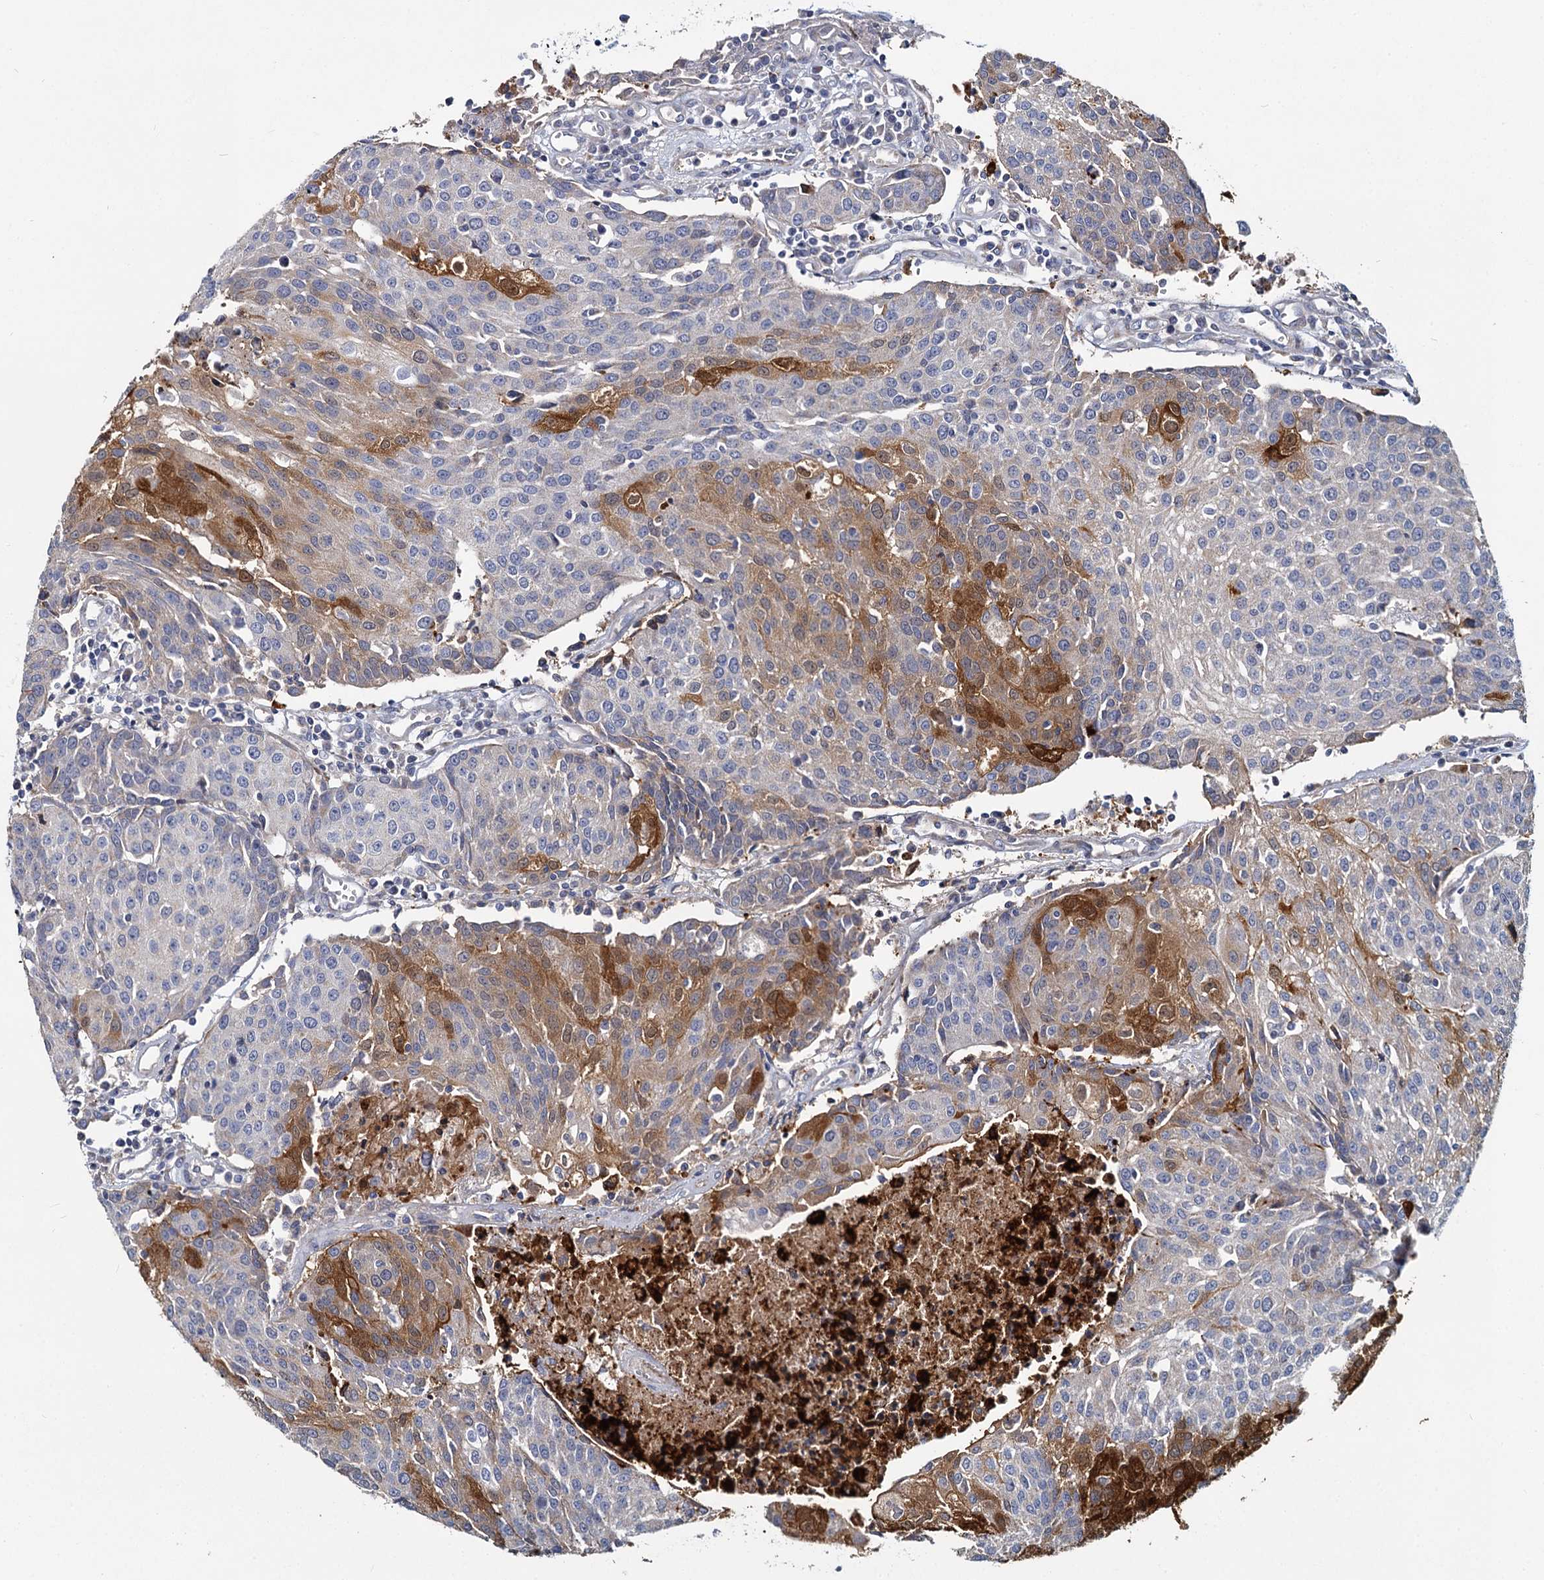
{"staining": {"intensity": "moderate", "quantity": "<25%", "location": "cytoplasmic/membranous"}, "tissue": "urothelial cancer", "cell_type": "Tumor cells", "image_type": "cancer", "snomed": [{"axis": "morphology", "description": "Urothelial carcinoma, High grade"}, {"axis": "topography", "description": "Urinary bladder"}], "caption": "The immunohistochemical stain shows moderate cytoplasmic/membranous expression in tumor cells of urothelial carcinoma (high-grade) tissue.", "gene": "DCUN1D2", "patient": {"sex": "female", "age": 85}}